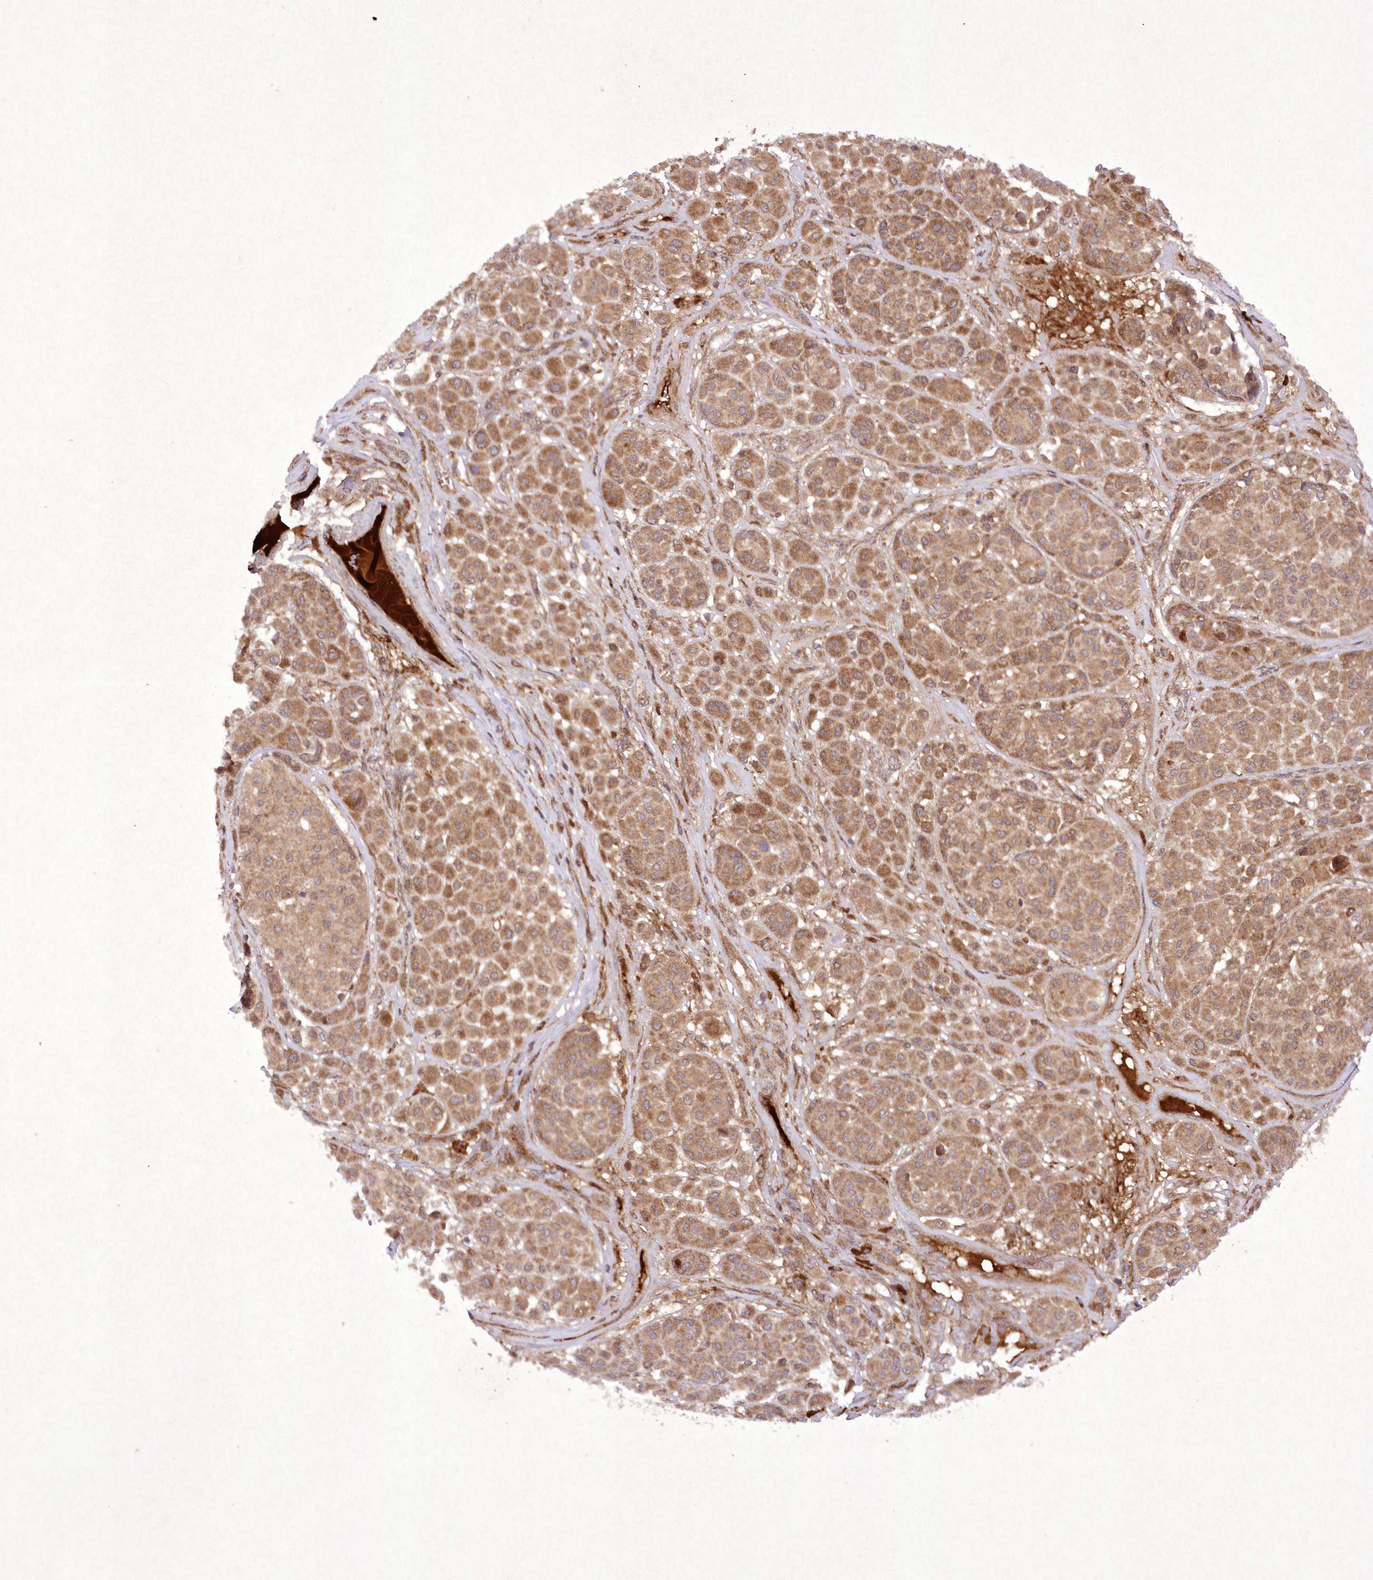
{"staining": {"intensity": "moderate", "quantity": ">75%", "location": "cytoplasmic/membranous"}, "tissue": "melanoma", "cell_type": "Tumor cells", "image_type": "cancer", "snomed": [{"axis": "morphology", "description": "Malignant melanoma, Metastatic site"}, {"axis": "topography", "description": "Soft tissue"}], "caption": "This micrograph reveals melanoma stained with IHC to label a protein in brown. The cytoplasmic/membranous of tumor cells show moderate positivity for the protein. Nuclei are counter-stained blue.", "gene": "APOM", "patient": {"sex": "male", "age": 41}}